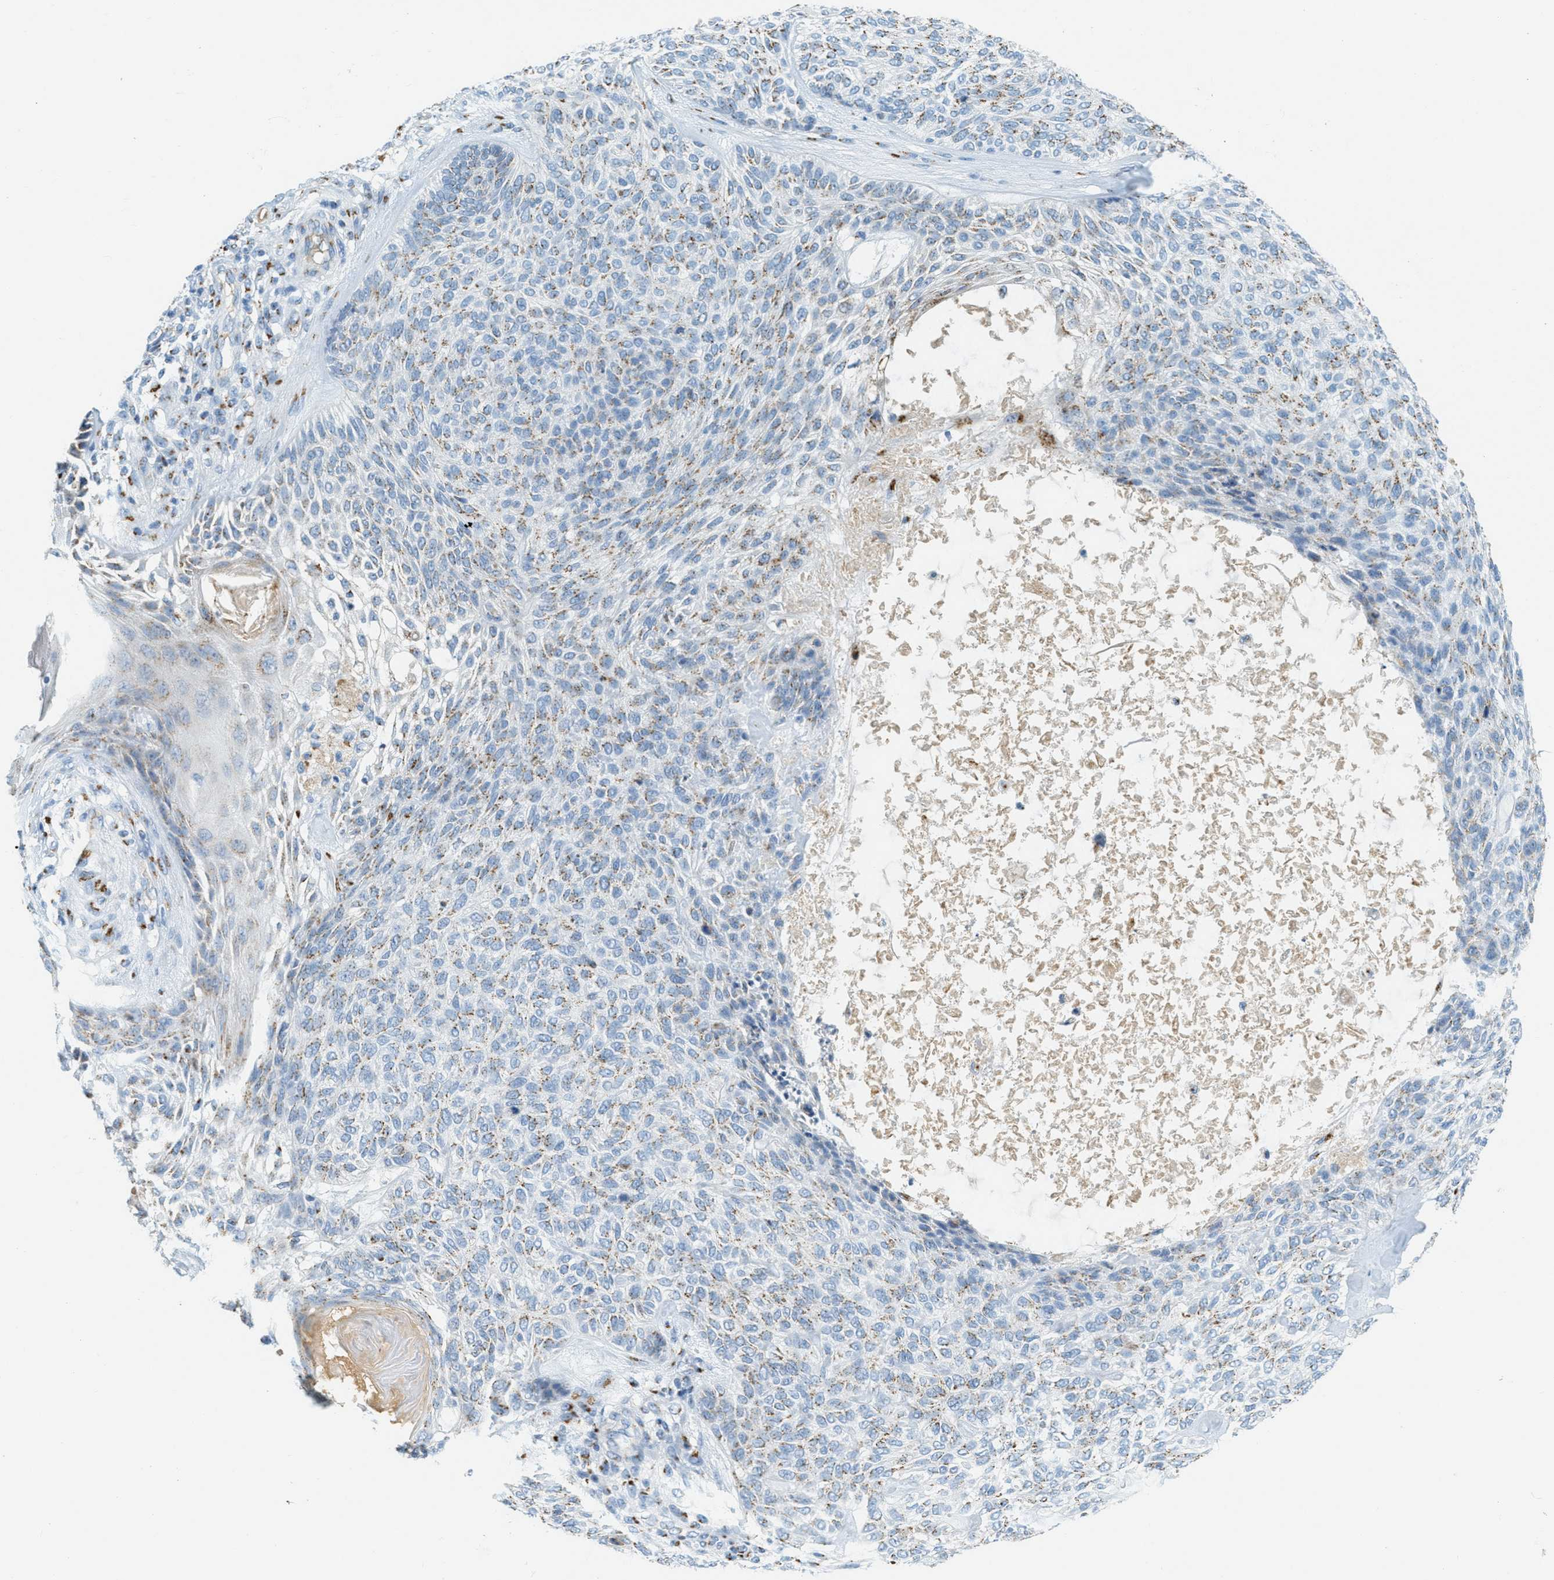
{"staining": {"intensity": "weak", "quantity": "<25%", "location": "cytoplasmic/membranous"}, "tissue": "skin cancer", "cell_type": "Tumor cells", "image_type": "cancer", "snomed": [{"axis": "morphology", "description": "Basal cell carcinoma"}, {"axis": "topography", "description": "Skin"}], "caption": "Tumor cells are negative for protein expression in human skin cancer (basal cell carcinoma).", "gene": "ENTPD4", "patient": {"sex": "male", "age": 55}}